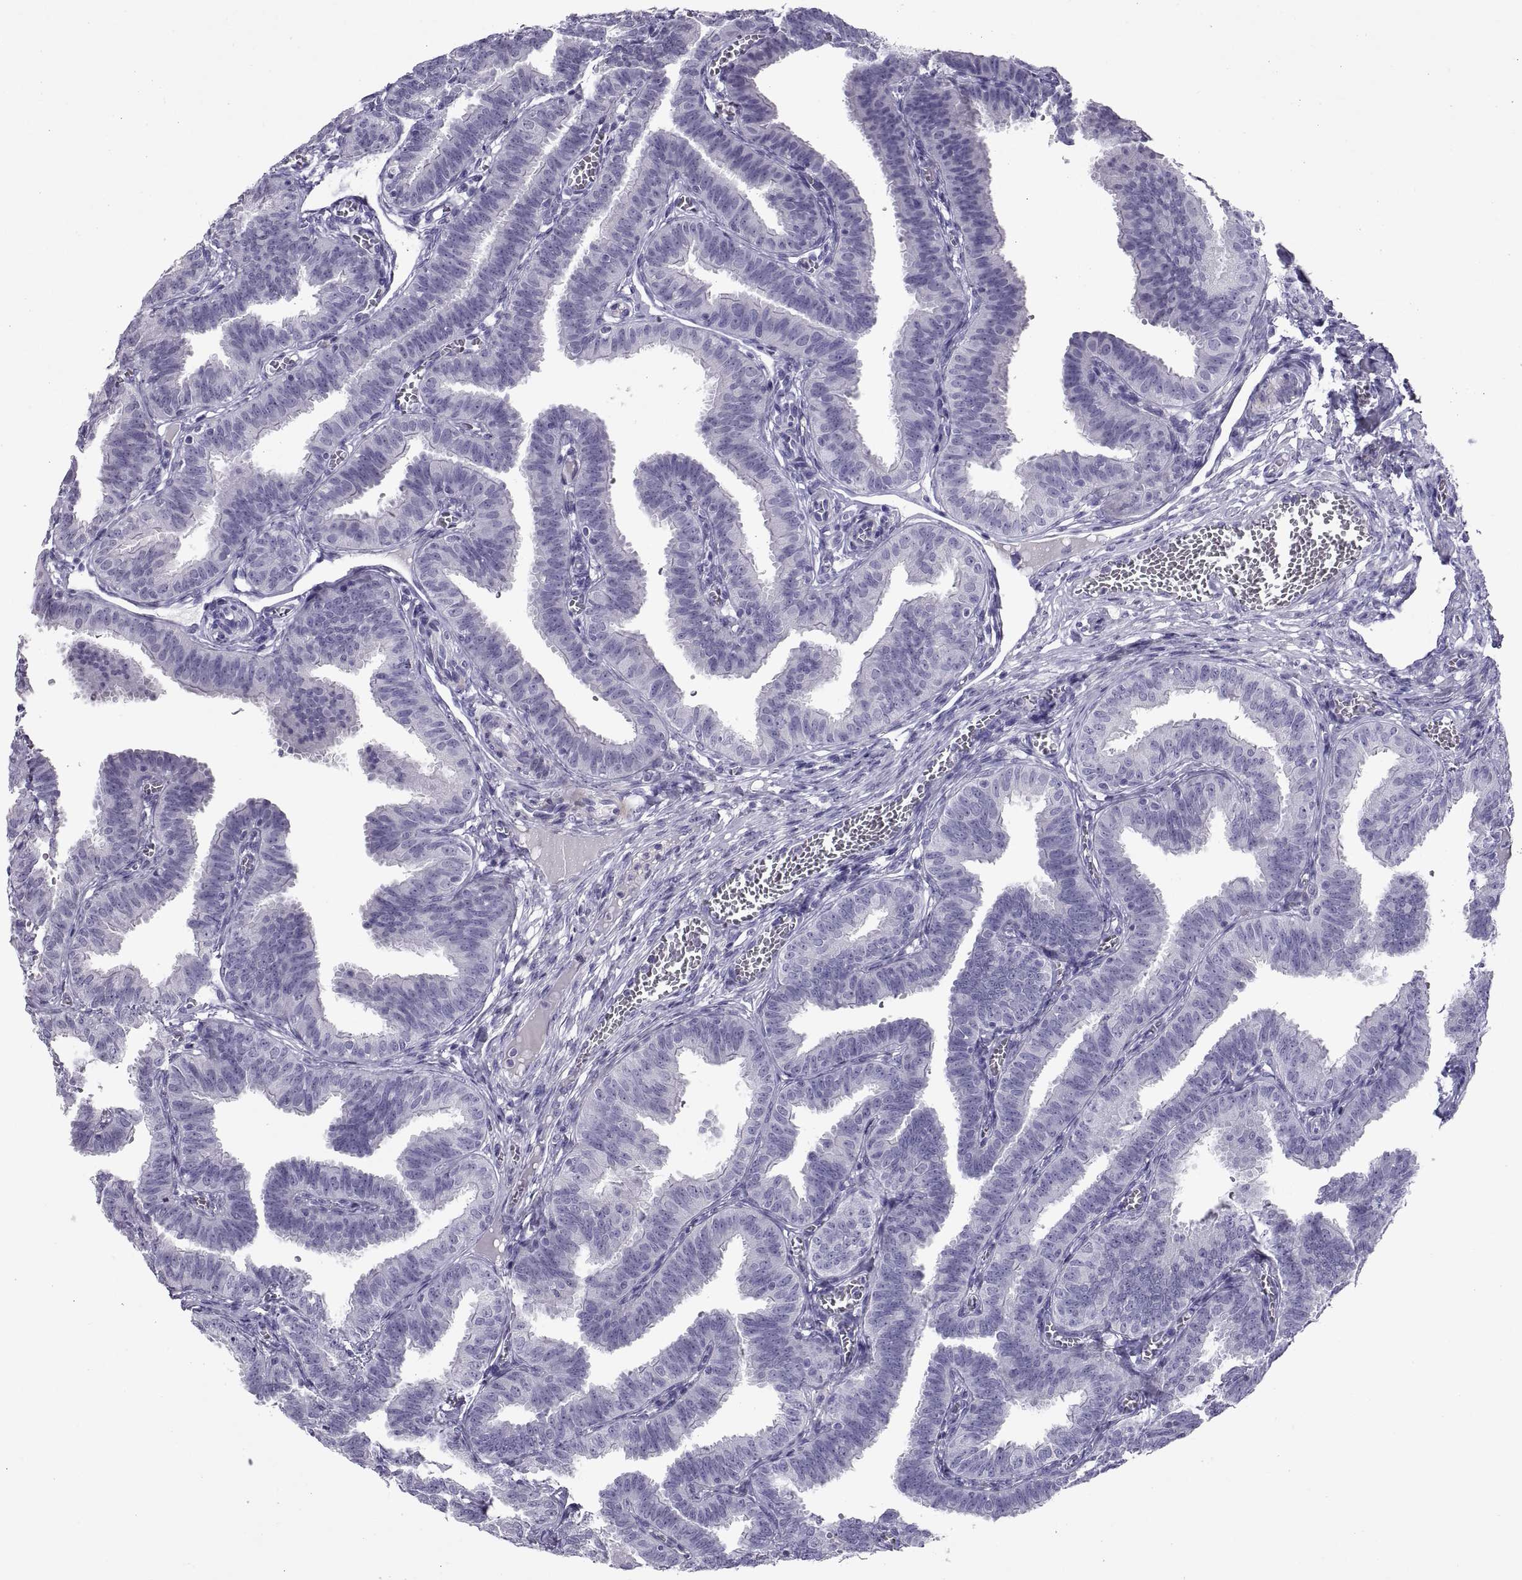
{"staining": {"intensity": "negative", "quantity": "none", "location": "none"}, "tissue": "fallopian tube", "cell_type": "Glandular cells", "image_type": "normal", "snomed": [{"axis": "morphology", "description": "Normal tissue, NOS"}, {"axis": "topography", "description": "Fallopian tube"}], "caption": "IHC of benign human fallopian tube shows no positivity in glandular cells.", "gene": "RGS20", "patient": {"sex": "female", "age": 25}}